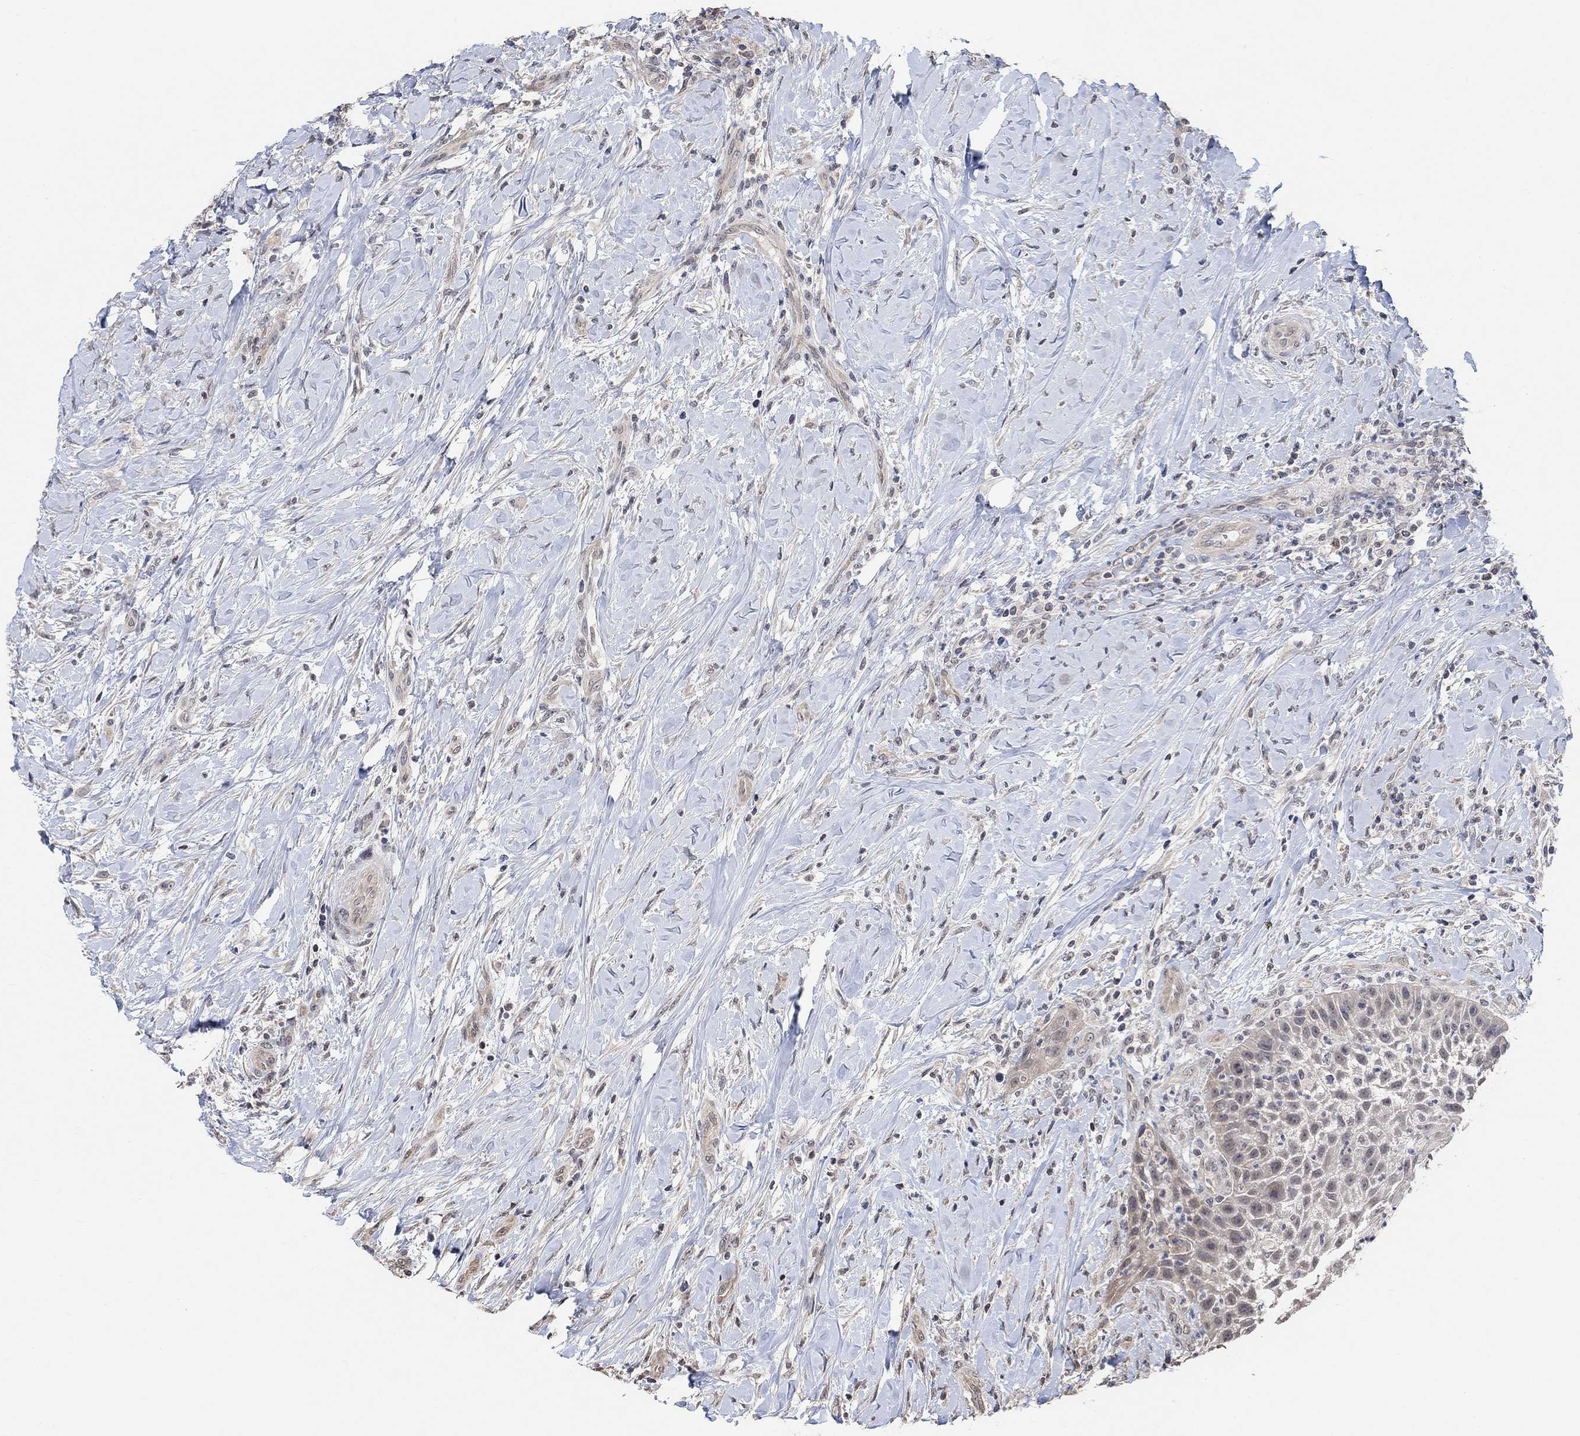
{"staining": {"intensity": "negative", "quantity": "none", "location": "none"}, "tissue": "head and neck cancer", "cell_type": "Tumor cells", "image_type": "cancer", "snomed": [{"axis": "morphology", "description": "Squamous cell carcinoma, NOS"}, {"axis": "topography", "description": "Head-Neck"}], "caption": "Head and neck cancer was stained to show a protein in brown. There is no significant expression in tumor cells.", "gene": "UNC5B", "patient": {"sex": "male", "age": 69}}